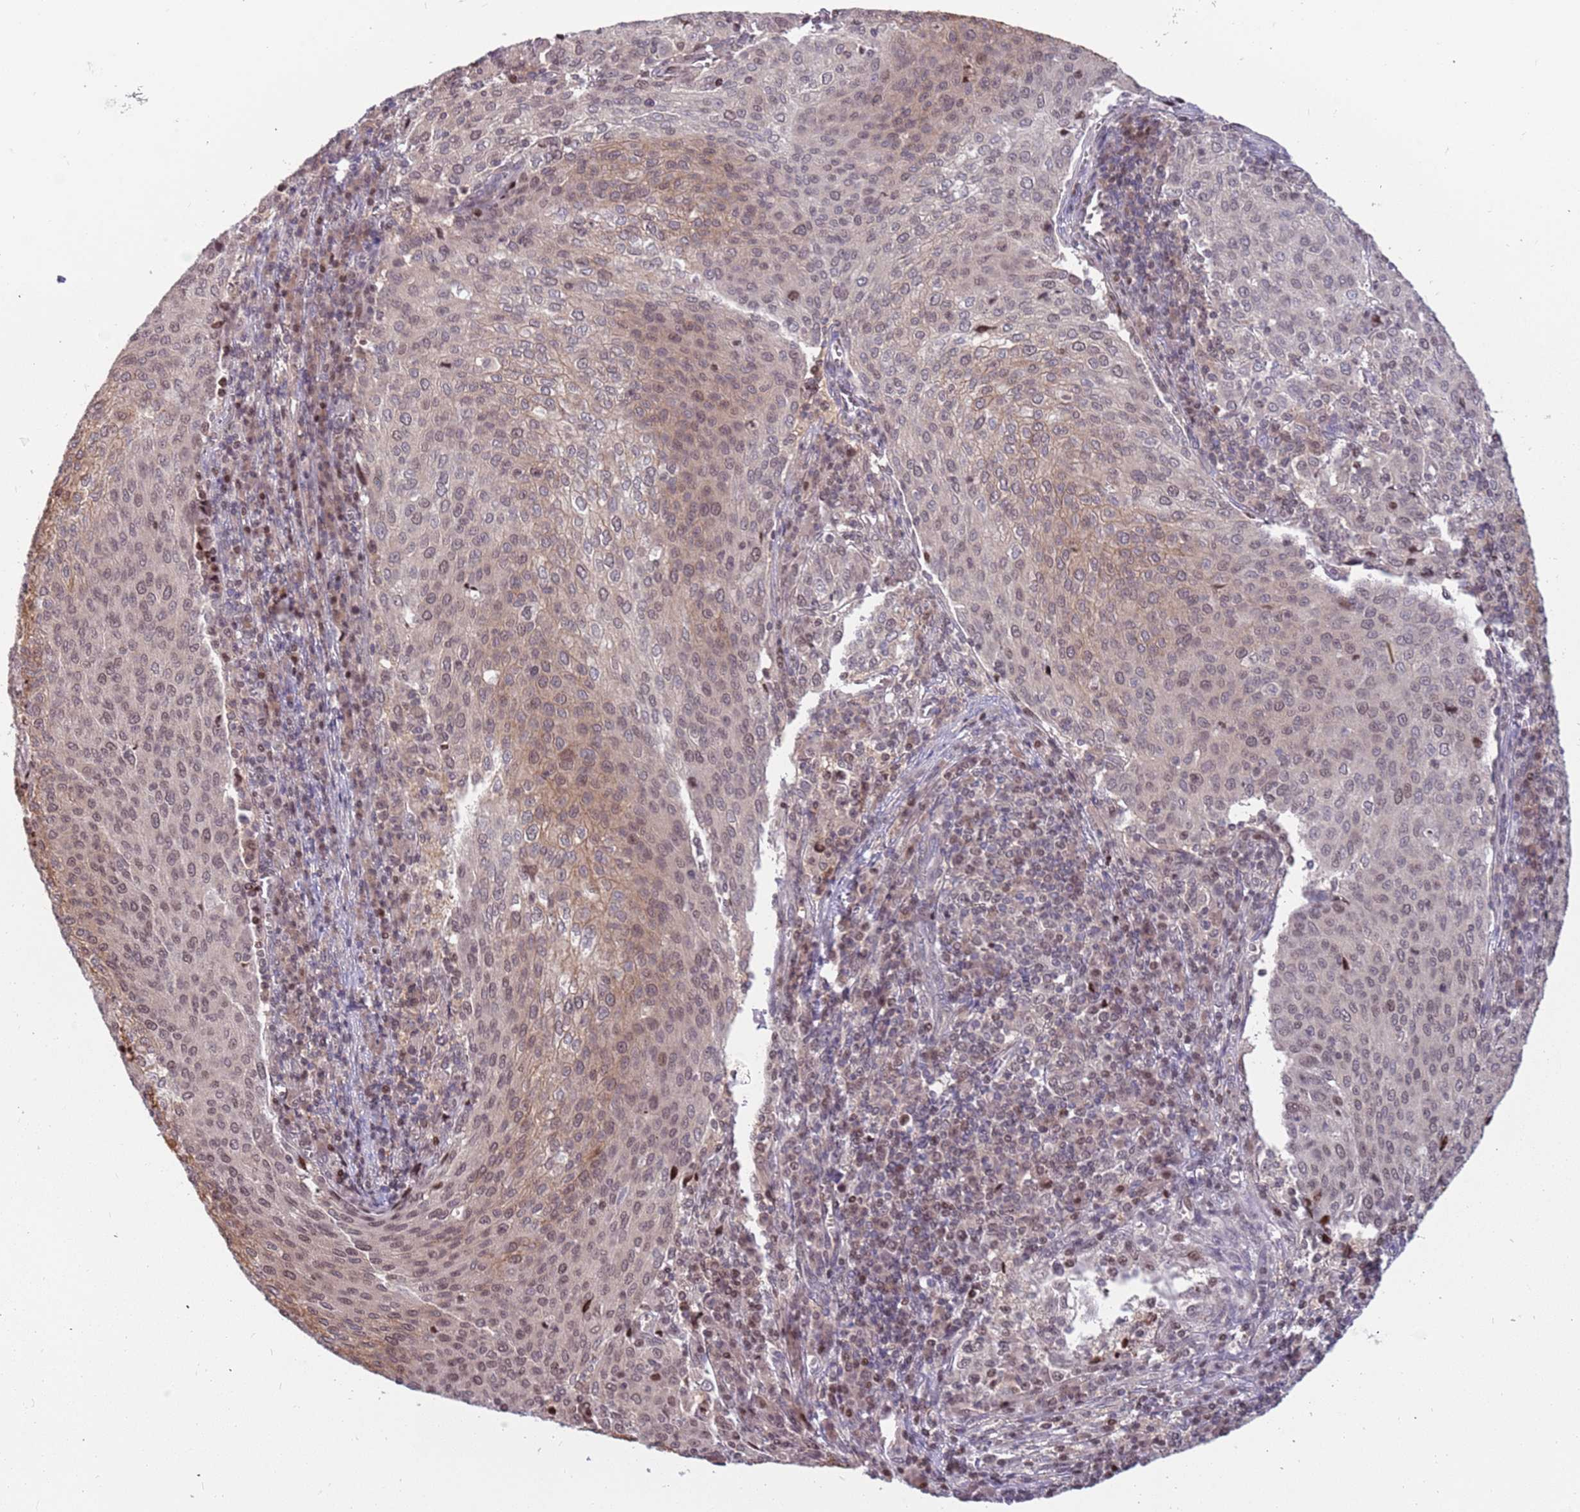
{"staining": {"intensity": "weak", "quantity": ">75%", "location": "nuclear"}, "tissue": "cervical cancer", "cell_type": "Tumor cells", "image_type": "cancer", "snomed": [{"axis": "morphology", "description": "Squamous cell carcinoma, NOS"}, {"axis": "topography", "description": "Cervix"}], "caption": "About >75% of tumor cells in cervical squamous cell carcinoma reveal weak nuclear protein positivity as visualized by brown immunohistochemical staining.", "gene": "ARHGEF5", "patient": {"sex": "female", "age": 46}}